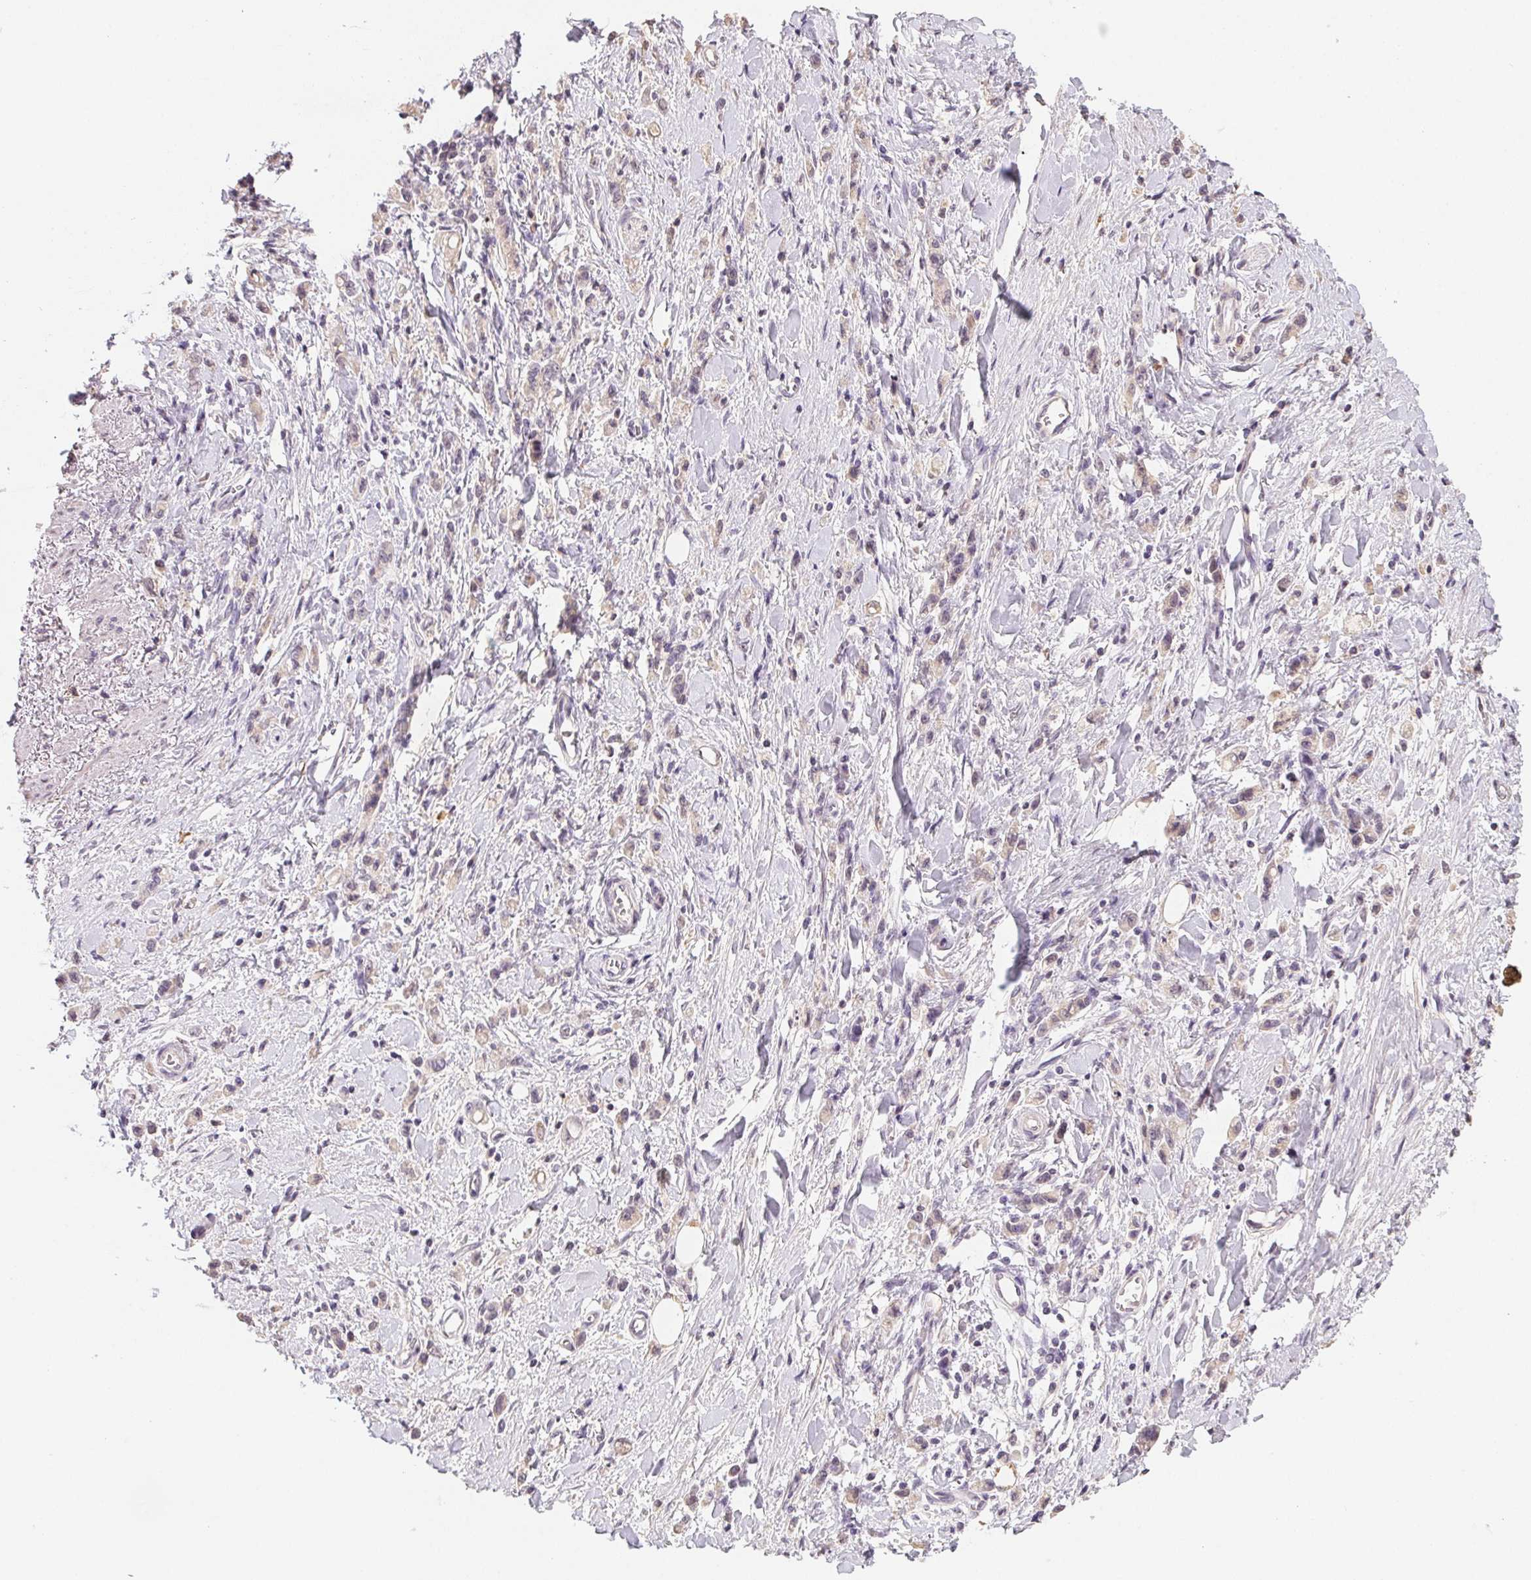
{"staining": {"intensity": "weak", "quantity": "25%-75%", "location": "cytoplasmic/membranous"}, "tissue": "stomach cancer", "cell_type": "Tumor cells", "image_type": "cancer", "snomed": [{"axis": "morphology", "description": "Adenocarcinoma, NOS"}, {"axis": "topography", "description": "Stomach"}], "caption": "Approximately 25%-75% of tumor cells in human stomach cancer show weak cytoplasmic/membranous protein expression as visualized by brown immunohistochemical staining.", "gene": "ALDH8A1", "patient": {"sex": "male", "age": 77}}